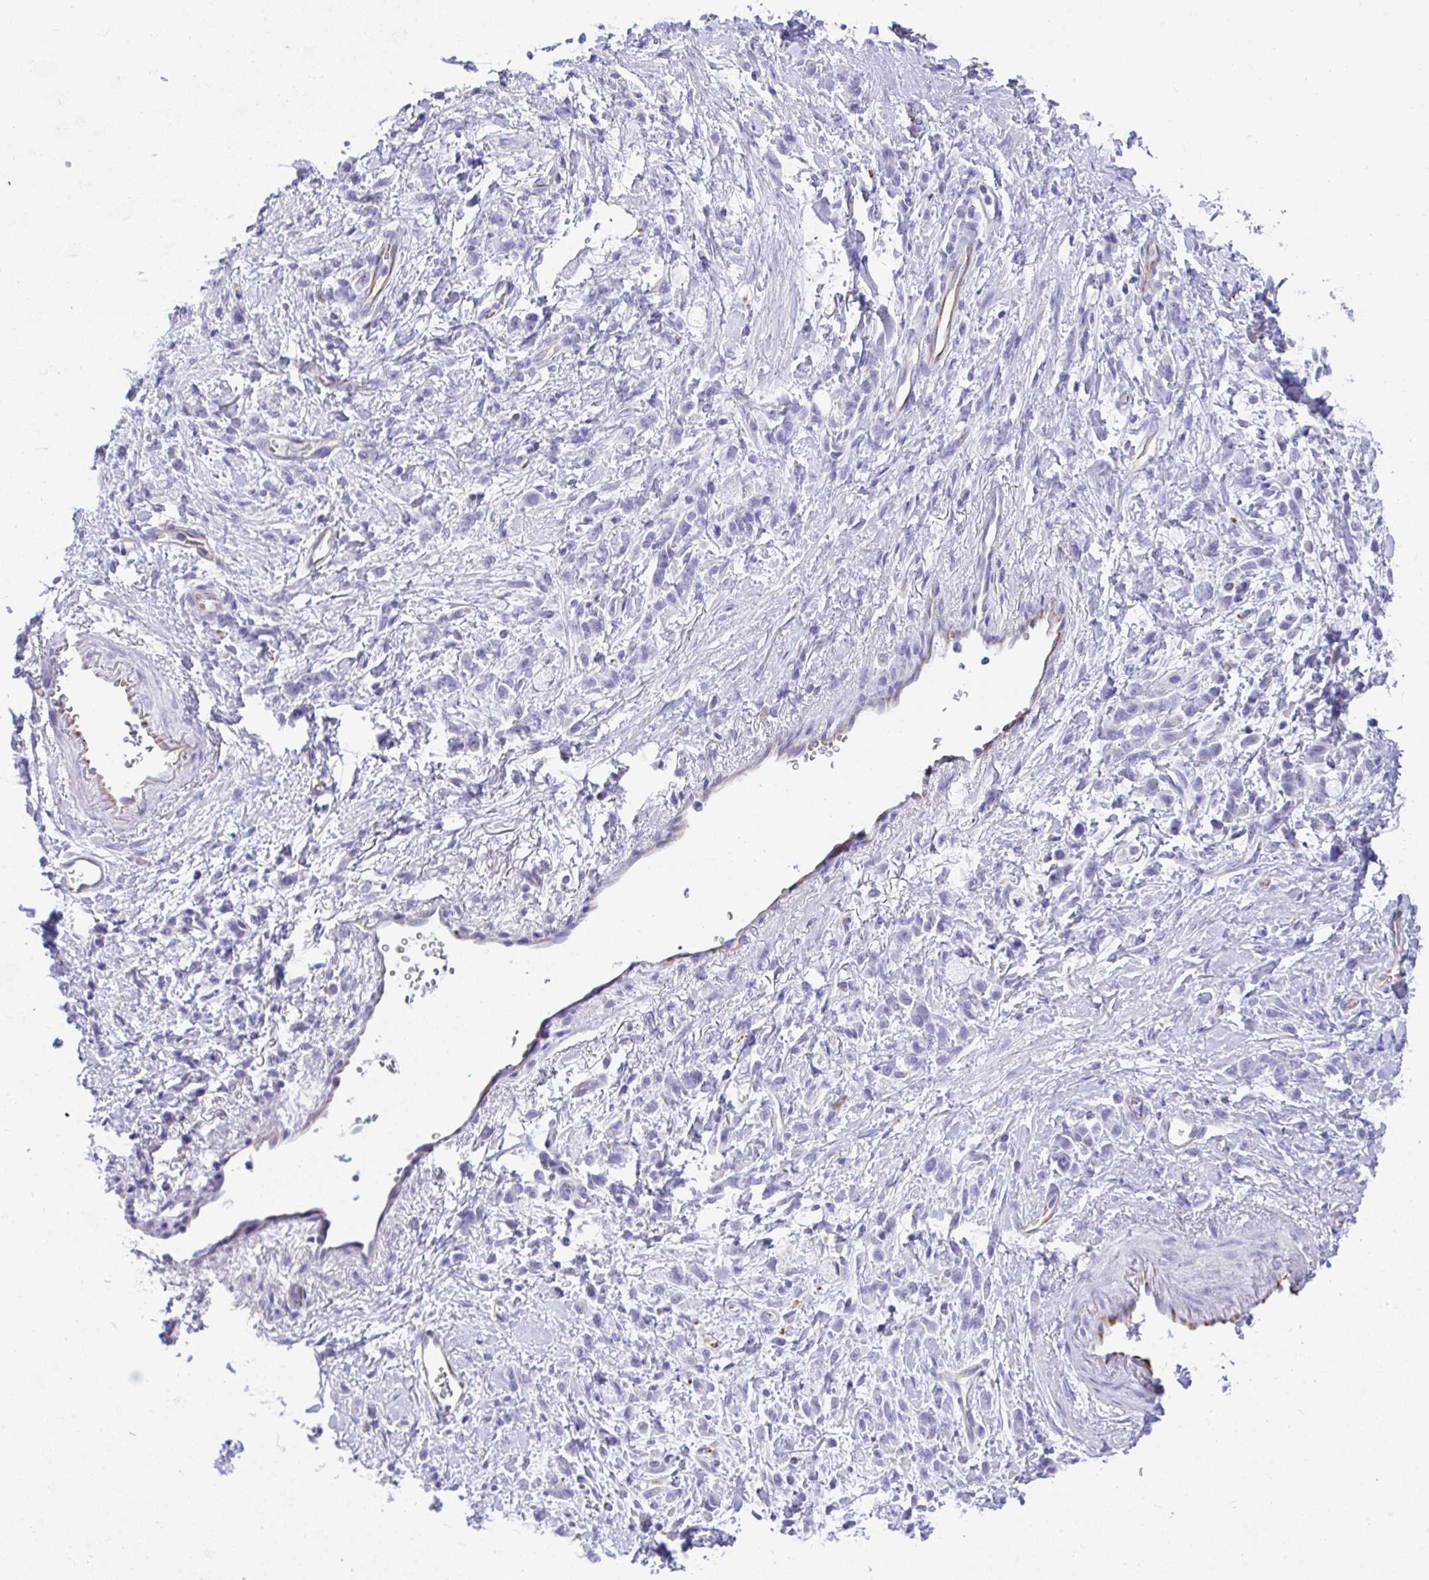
{"staining": {"intensity": "negative", "quantity": "none", "location": "none"}, "tissue": "stomach cancer", "cell_type": "Tumor cells", "image_type": "cancer", "snomed": [{"axis": "morphology", "description": "Adenocarcinoma, NOS"}, {"axis": "topography", "description": "Stomach"}], "caption": "High magnification brightfield microscopy of stomach adenocarcinoma stained with DAB (3,3'-diaminobenzidine) (brown) and counterstained with hematoxylin (blue): tumor cells show no significant positivity.", "gene": "NDUFAF8", "patient": {"sex": "male", "age": 77}}